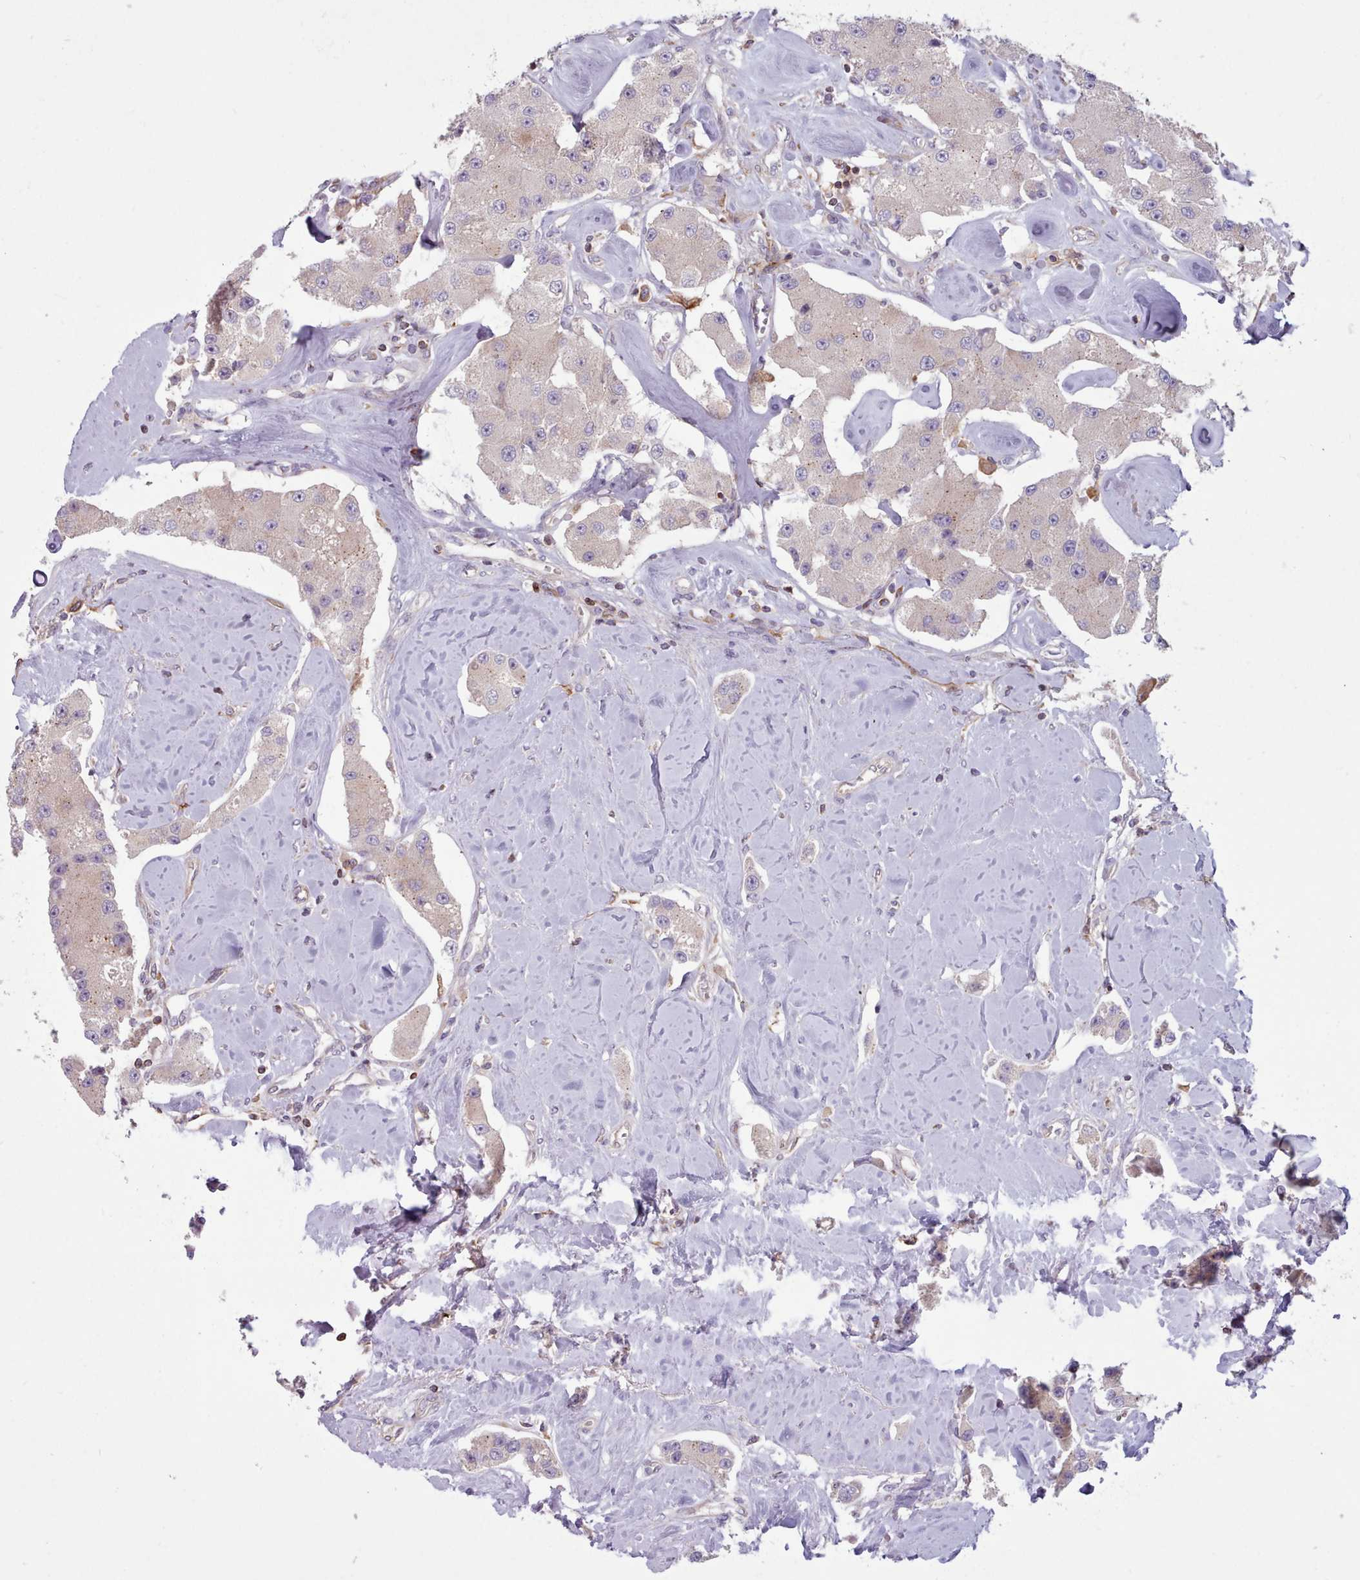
{"staining": {"intensity": "negative", "quantity": "none", "location": "none"}, "tissue": "carcinoid", "cell_type": "Tumor cells", "image_type": "cancer", "snomed": [{"axis": "morphology", "description": "Carcinoid, malignant, NOS"}, {"axis": "topography", "description": "Pancreas"}], "caption": "Immunohistochemistry histopathology image of human malignant carcinoid stained for a protein (brown), which shows no expression in tumor cells.", "gene": "CRYBG1", "patient": {"sex": "male", "age": 41}}